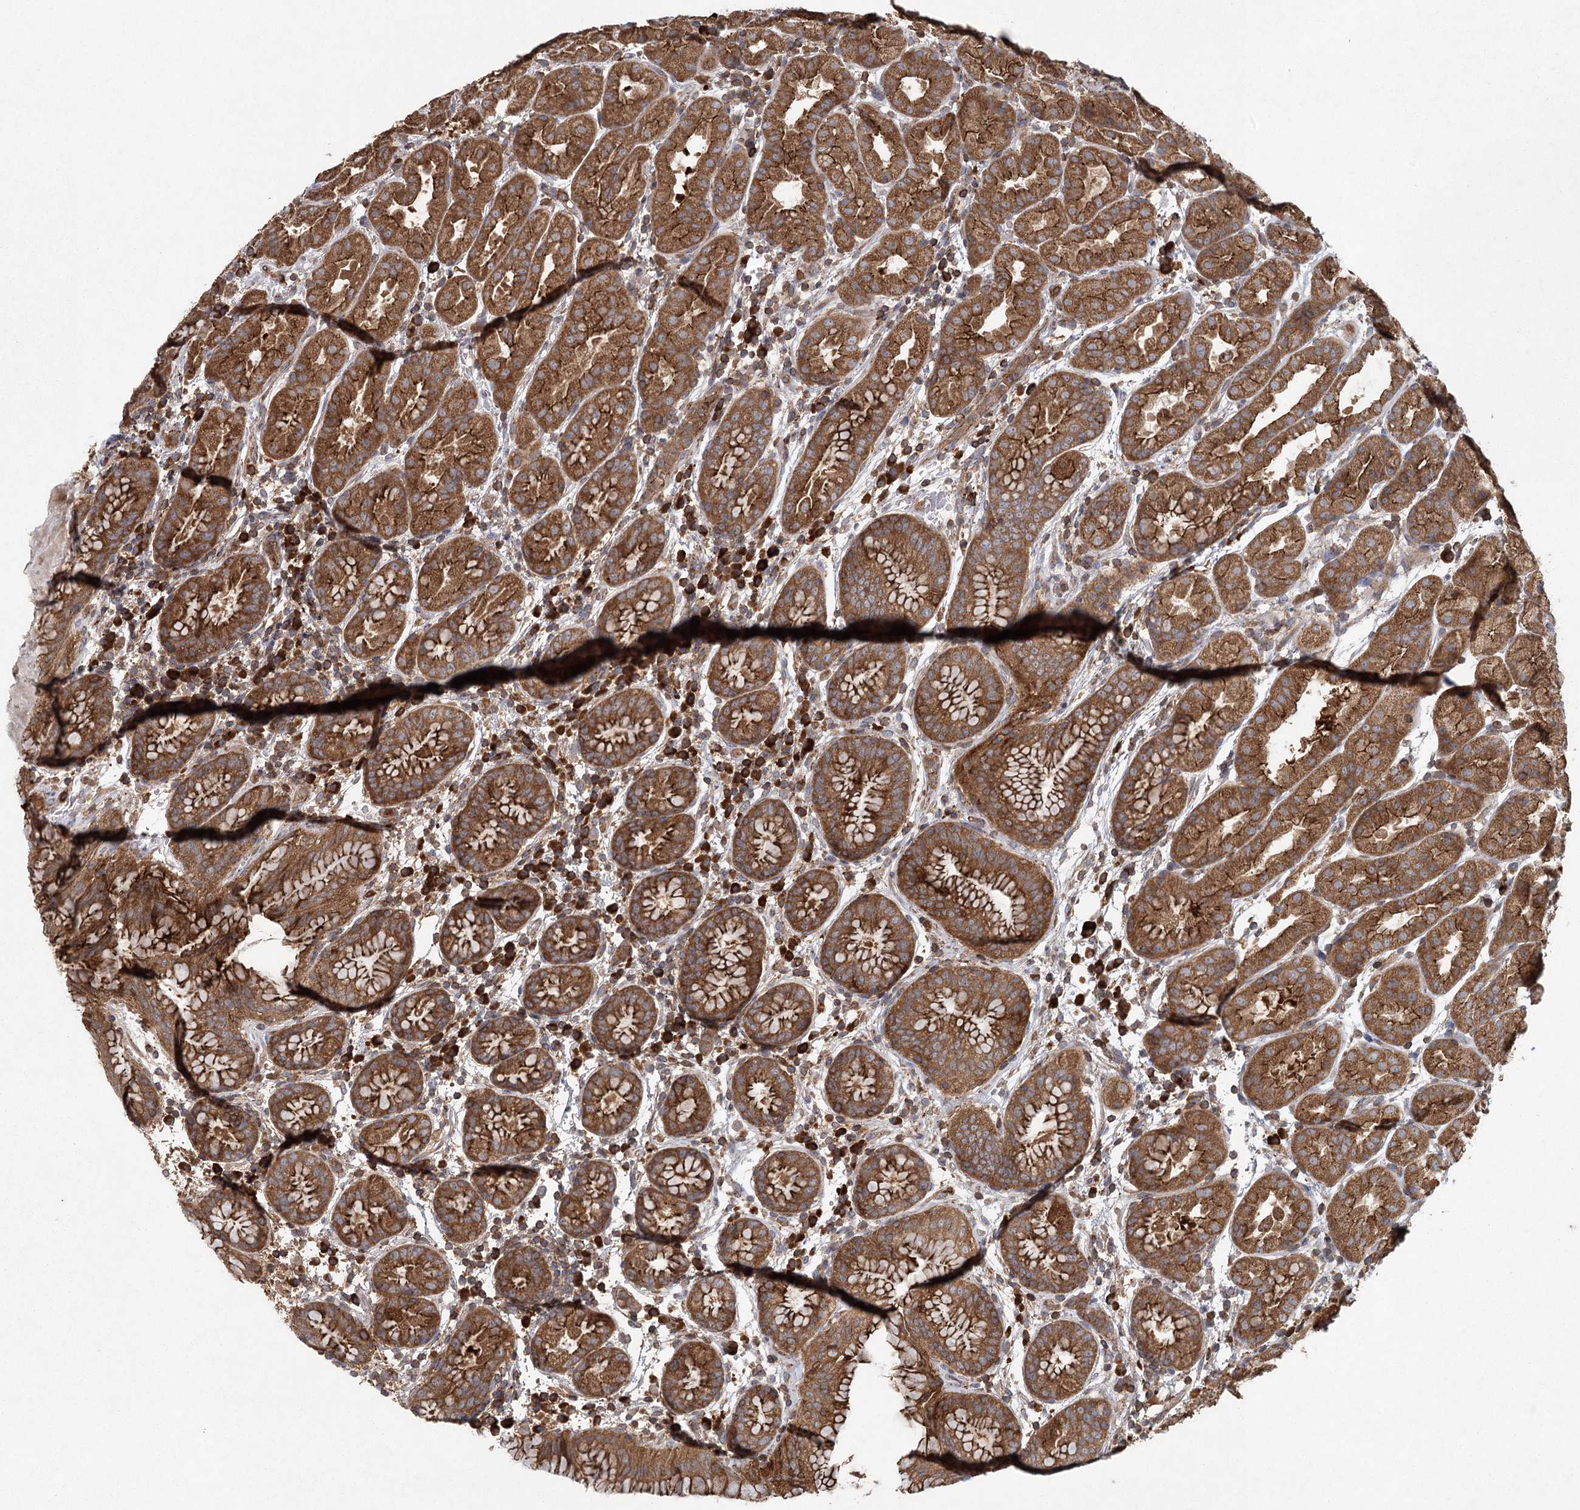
{"staining": {"intensity": "strong", "quantity": ">75%", "location": "cytoplasmic/membranous"}, "tissue": "stomach", "cell_type": "Glandular cells", "image_type": "normal", "snomed": [{"axis": "morphology", "description": "Normal tissue, NOS"}, {"axis": "topography", "description": "Stomach"}], "caption": "Strong cytoplasmic/membranous expression for a protein is present in about >75% of glandular cells of normal stomach using immunohistochemistry.", "gene": "PLEKHA7", "patient": {"sex": "female", "age": 79}}